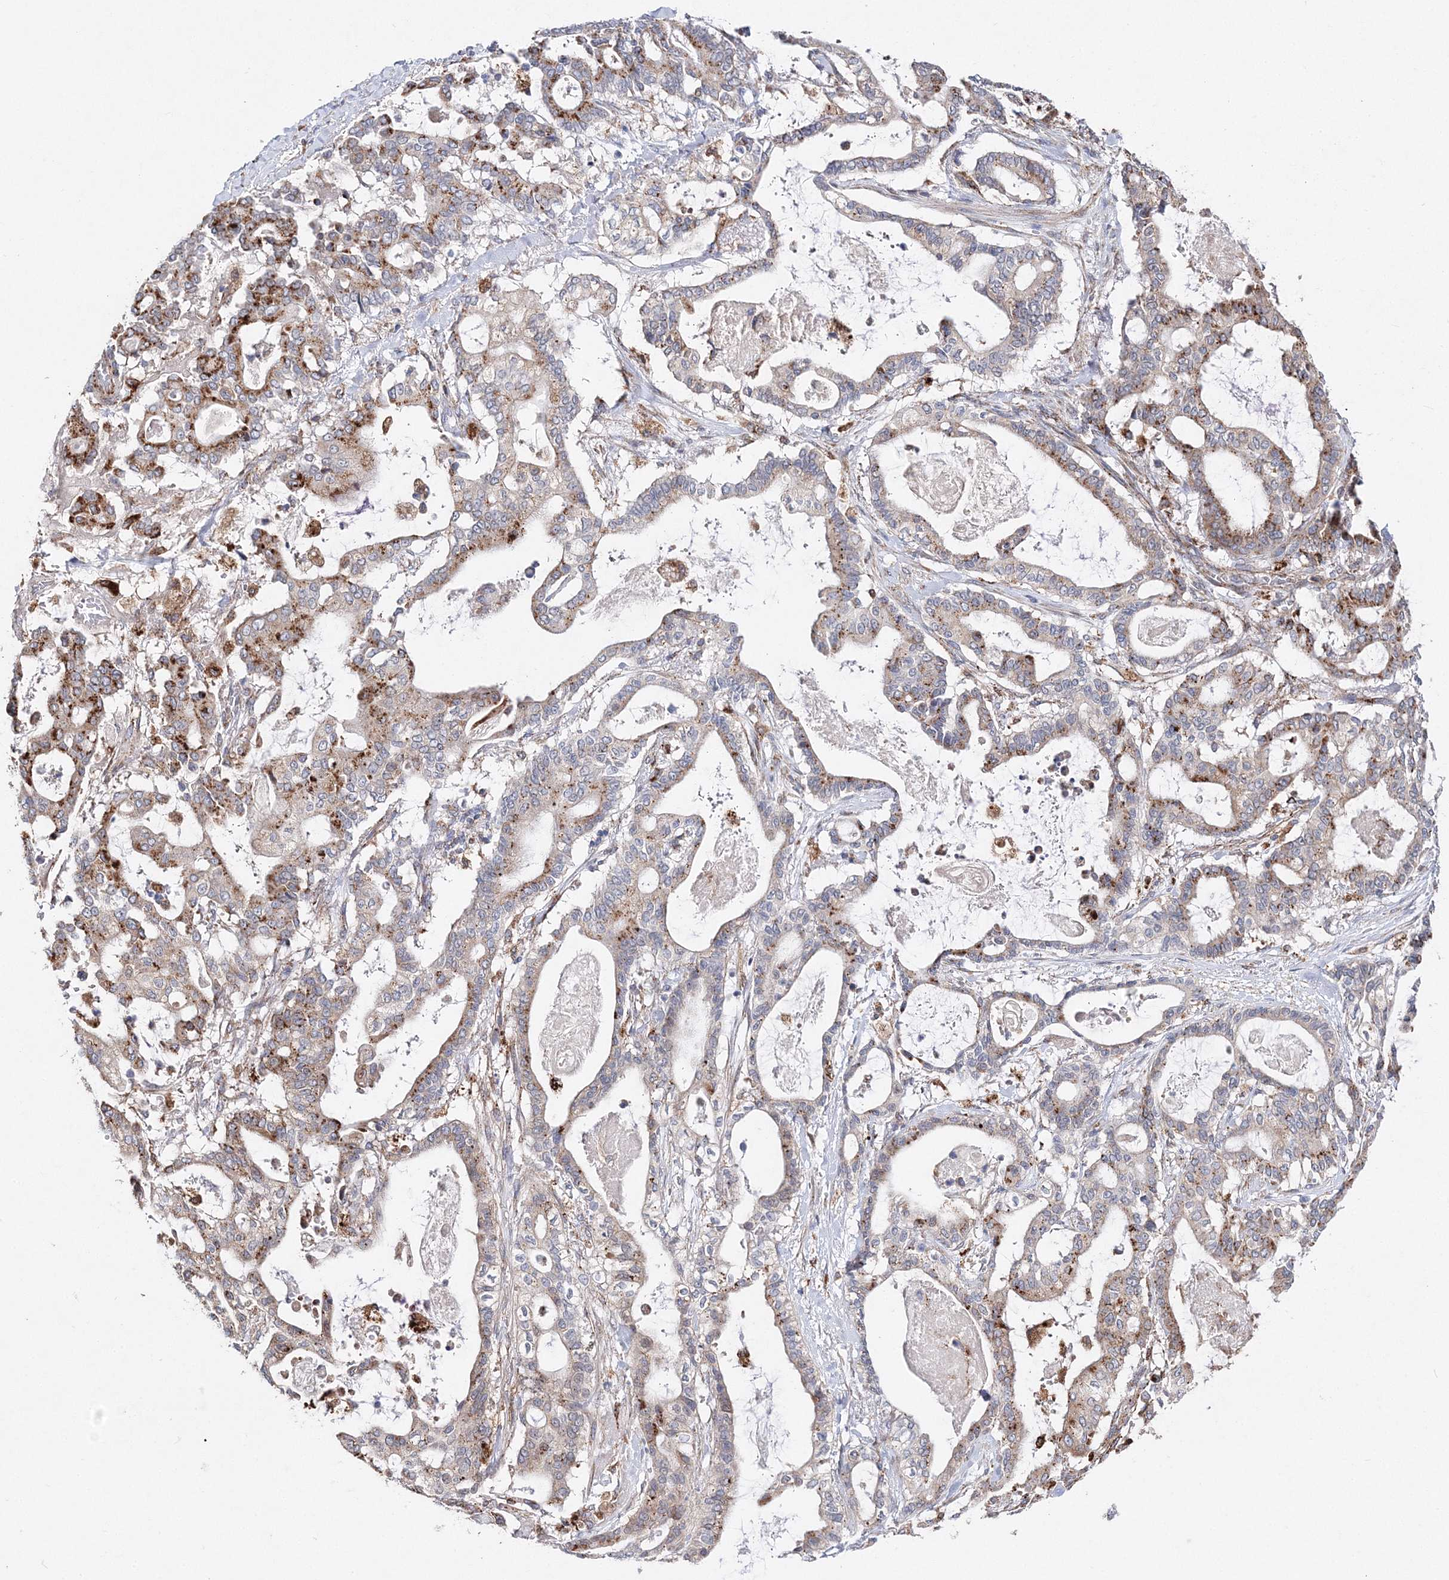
{"staining": {"intensity": "strong", "quantity": "25%-75%", "location": "cytoplasmic/membranous"}, "tissue": "pancreatic cancer", "cell_type": "Tumor cells", "image_type": "cancer", "snomed": [{"axis": "morphology", "description": "Adenocarcinoma, NOS"}, {"axis": "topography", "description": "Pancreas"}], "caption": "Immunohistochemistry of human pancreatic cancer shows high levels of strong cytoplasmic/membranous expression in approximately 25%-75% of tumor cells.", "gene": "C3orf38", "patient": {"sex": "male", "age": 63}}